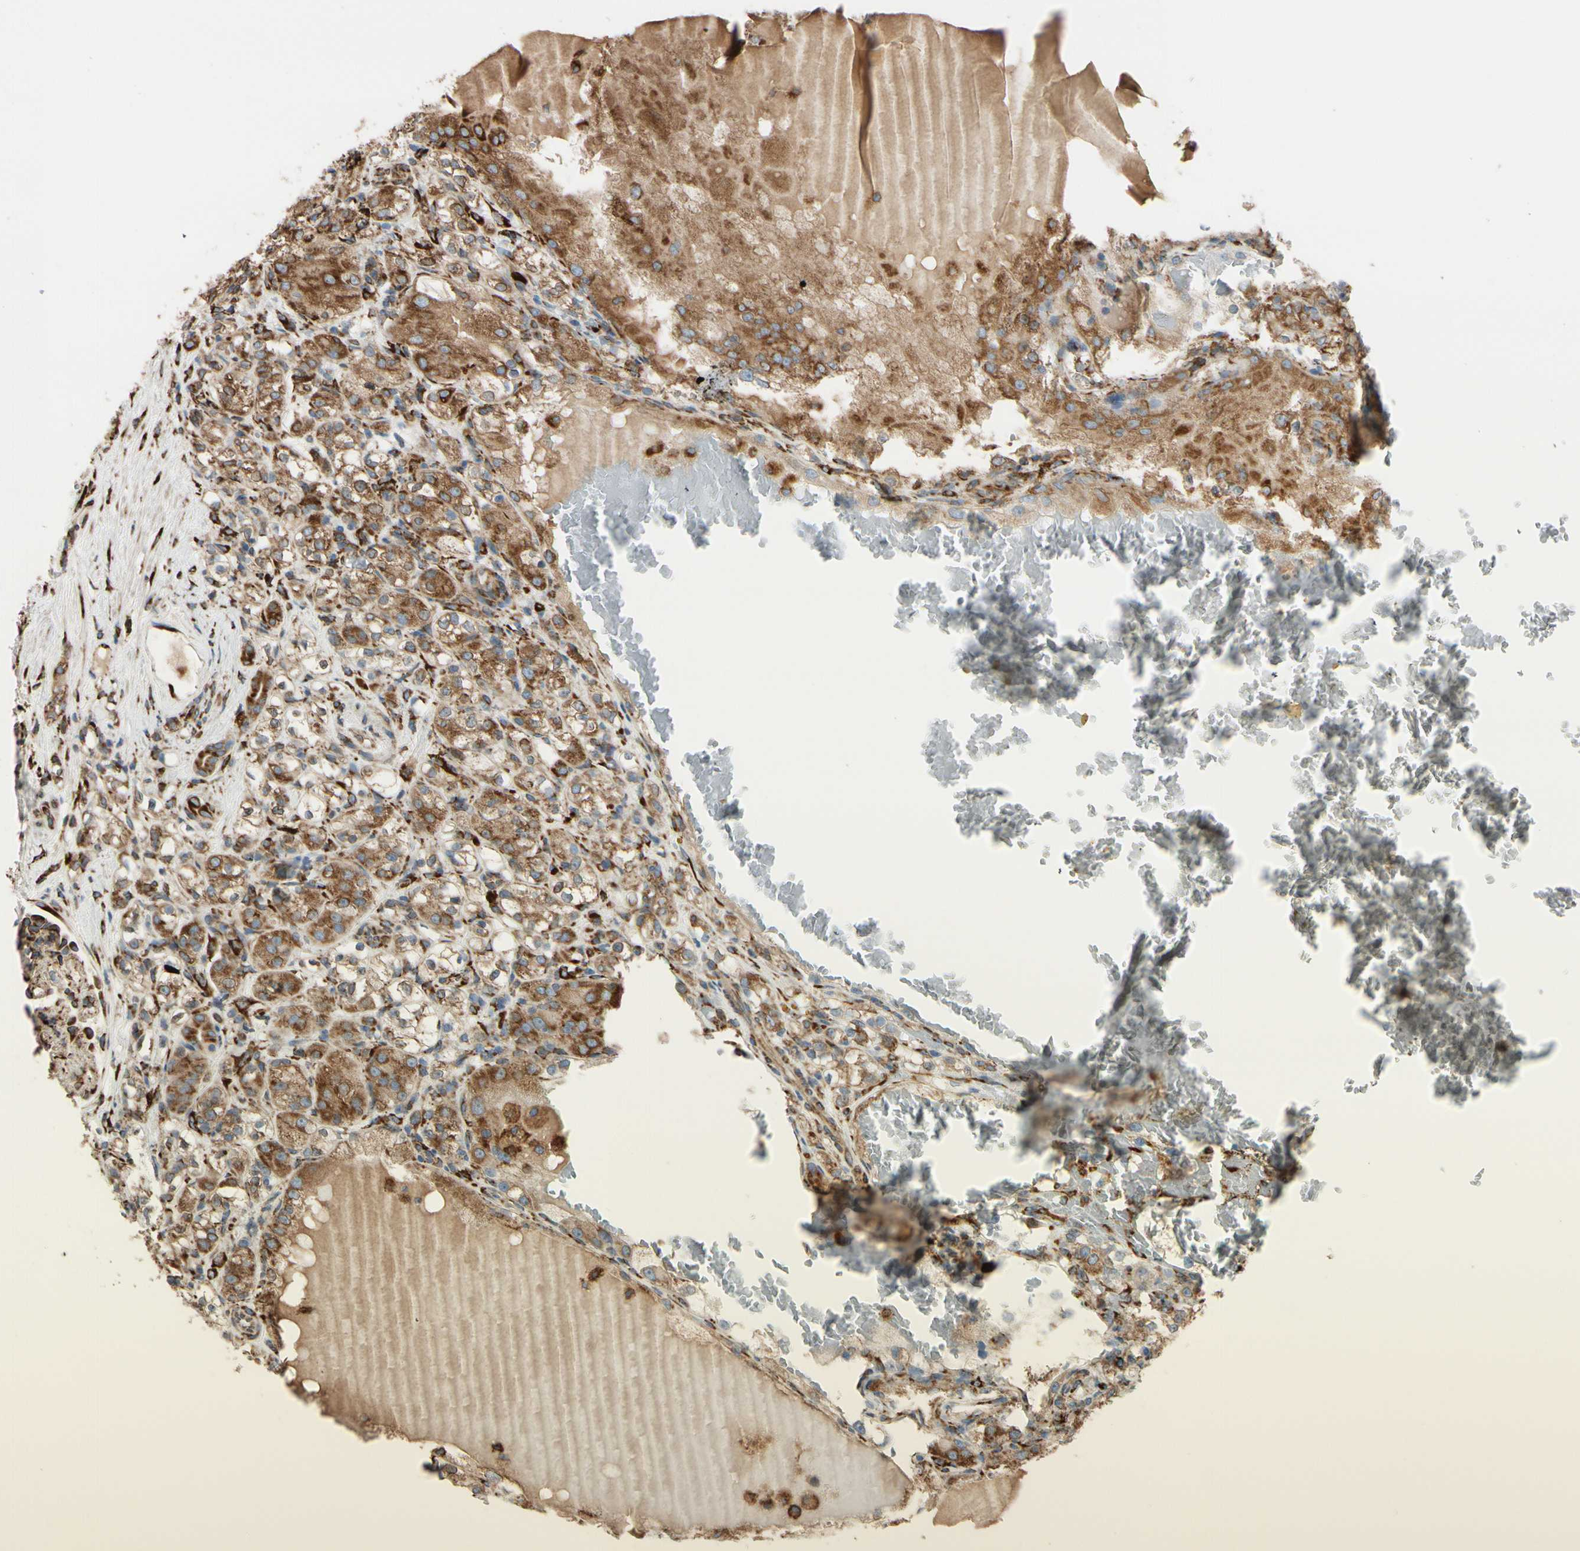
{"staining": {"intensity": "strong", "quantity": ">75%", "location": "cytoplasmic/membranous"}, "tissue": "renal cancer", "cell_type": "Tumor cells", "image_type": "cancer", "snomed": [{"axis": "morphology", "description": "Normal tissue, NOS"}, {"axis": "morphology", "description": "Adenocarcinoma, NOS"}, {"axis": "topography", "description": "Kidney"}], "caption": "Brown immunohistochemical staining in human renal cancer (adenocarcinoma) demonstrates strong cytoplasmic/membranous positivity in approximately >75% of tumor cells. (IHC, brightfield microscopy, high magnification).", "gene": "RRBP1", "patient": {"sex": "male", "age": 61}}